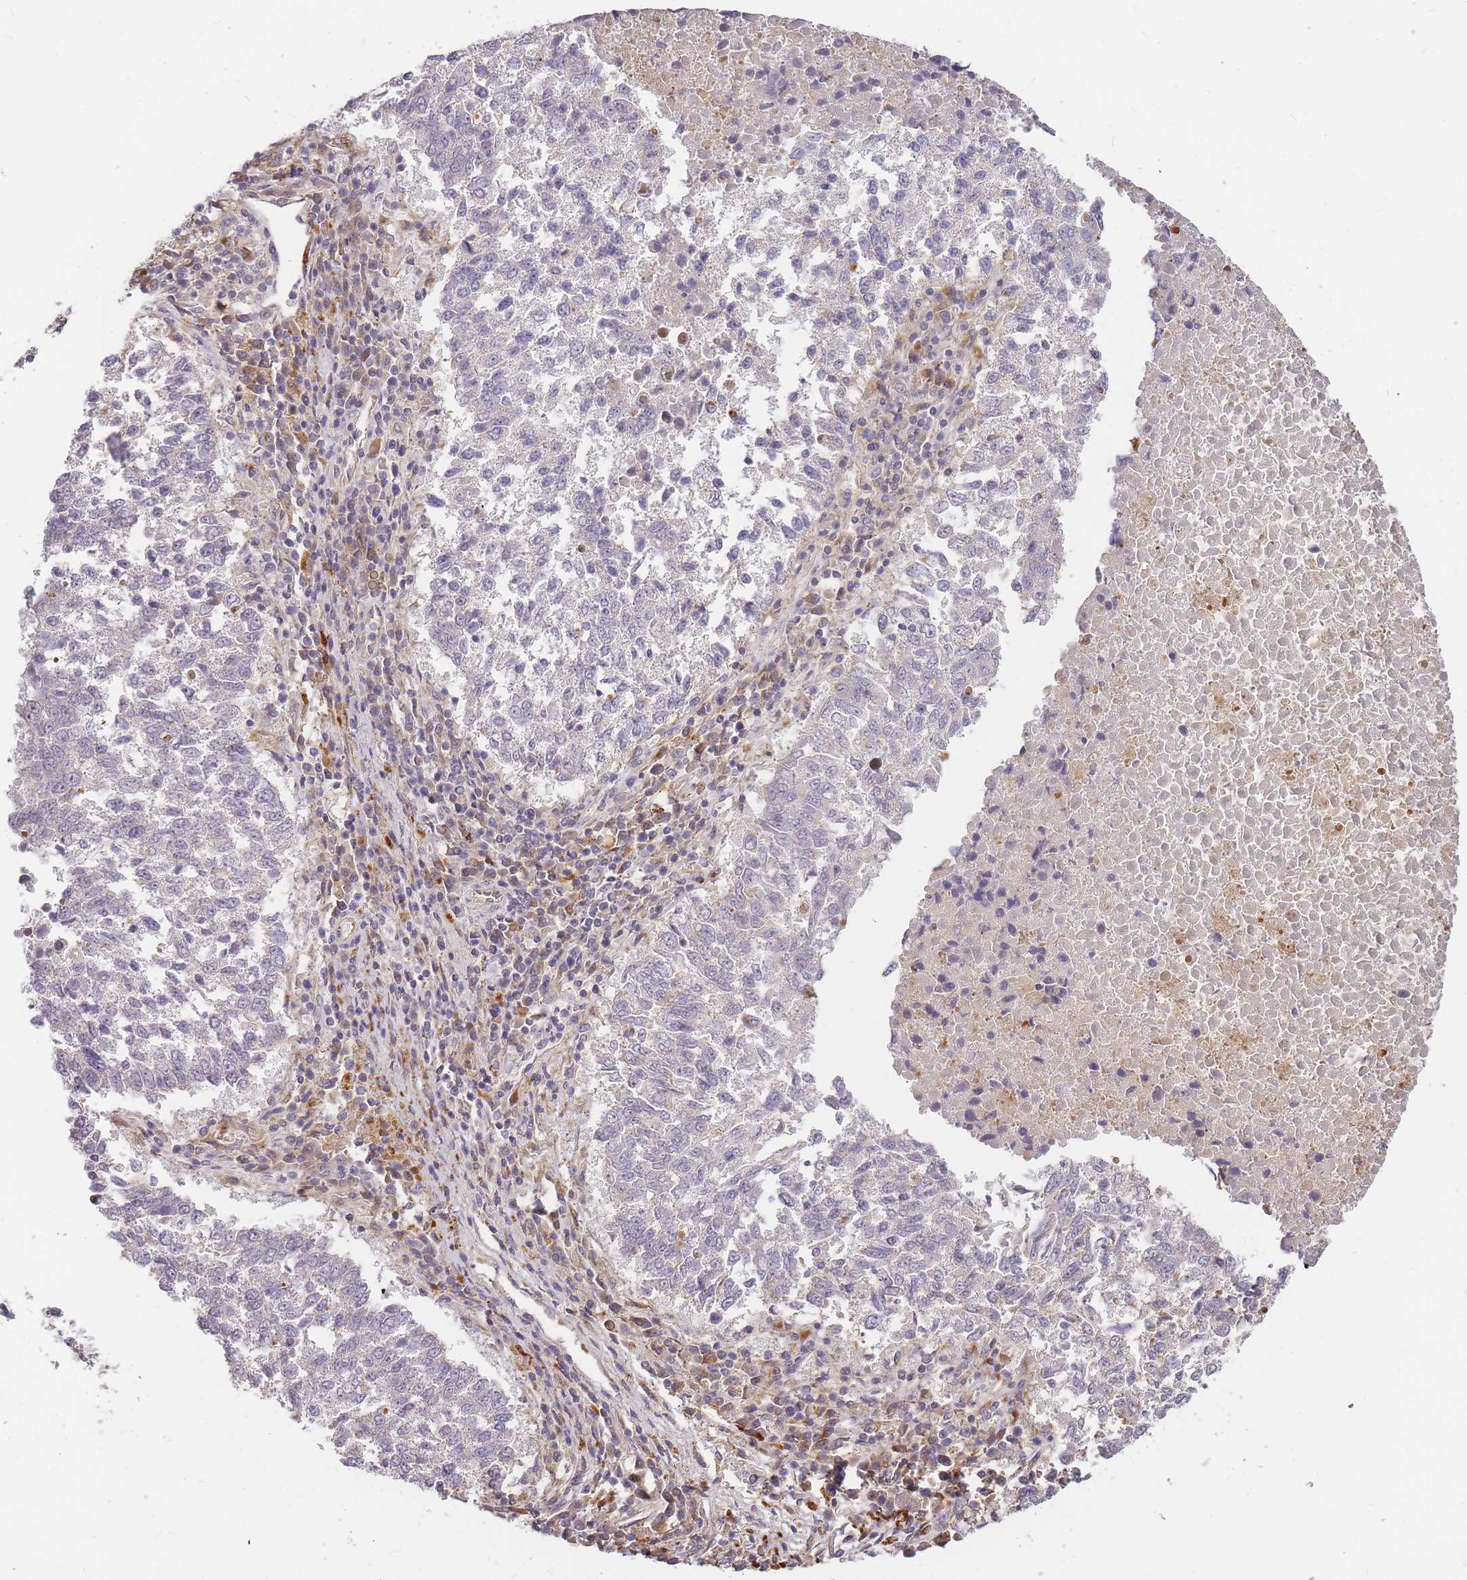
{"staining": {"intensity": "negative", "quantity": "none", "location": "none"}, "tissue": "lung cancer", "cell_type": "Tumor cells", "image_type": "cancer", "snomed": [{"axis": "morphology", "description": "Squamous cell carcinoma, NOS"}, {"axis": "topography", "description": "Lung"}], "caption": "DAB (3,3'-diaminobenzidine) immunohistochemical staining of lung cancer (squamous cell carcinoma) demonstrates no significant expression in tumor cells.", "gene": "ATG5", "patient": {"sex": "male", "age": 73}}